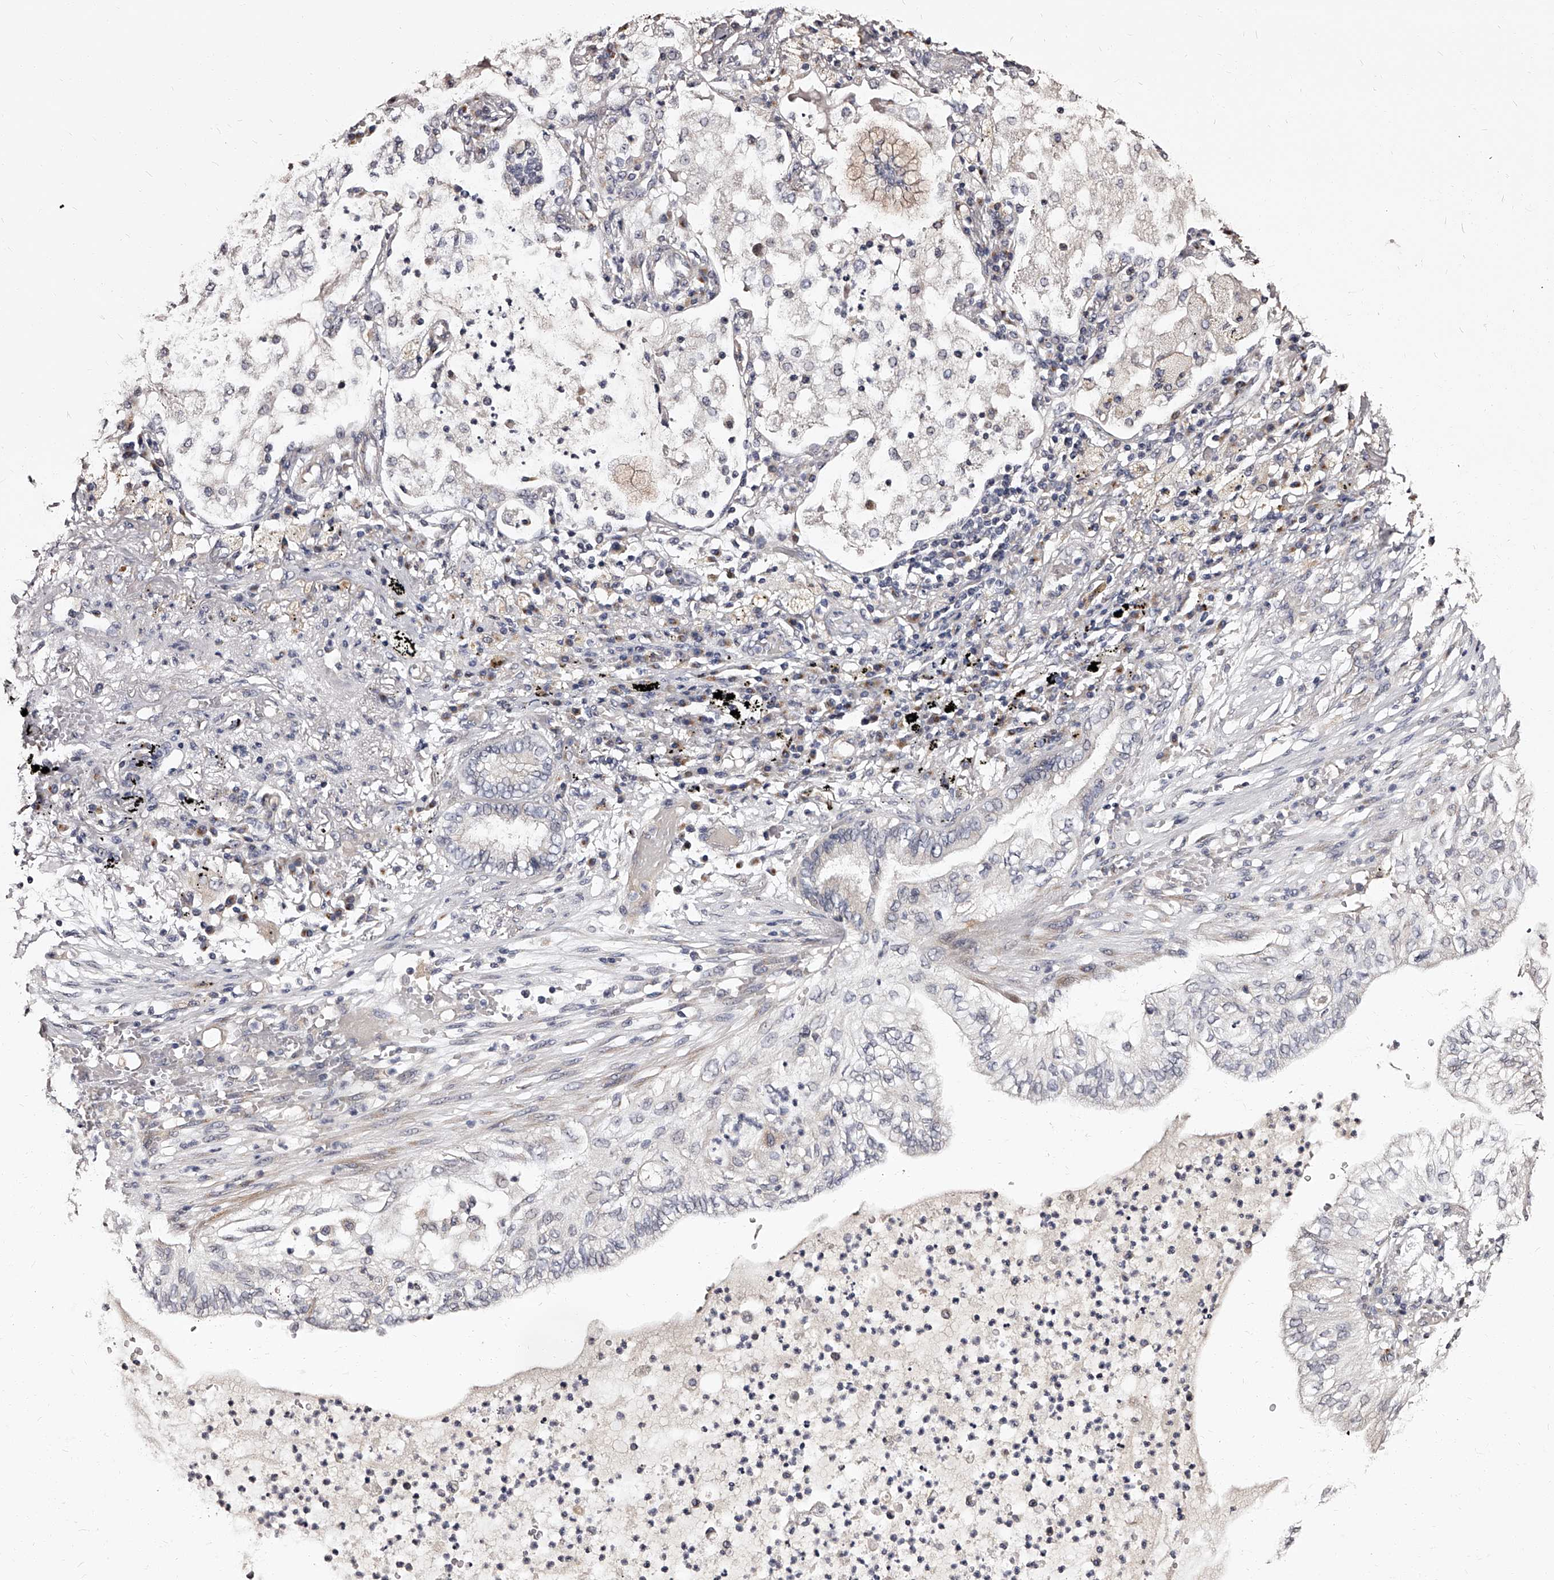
{"staining": {"intensity": "negative", "quantity": "none", "location": "none"}, "tissue": "lung cancer", "cell_type": "Tumor cells", "image_type": "cancer", "snomed": [{"axis": "morphology", "description": "Normal tissue, NOS"}, {"axis": "morphology", "description": "Adenocarcinoma, NOS"}, {"axis": "topography", "description": "Bronchus"}, {"axis": "topography", "description": "Lung"}], "caption": "Adenocarcinoma (lung) was stained to show a protein in brown. There is no significant positivity in tumor cells.", "gene": "RSC1A1", "patient": {"sex": "female", "age": 70}}